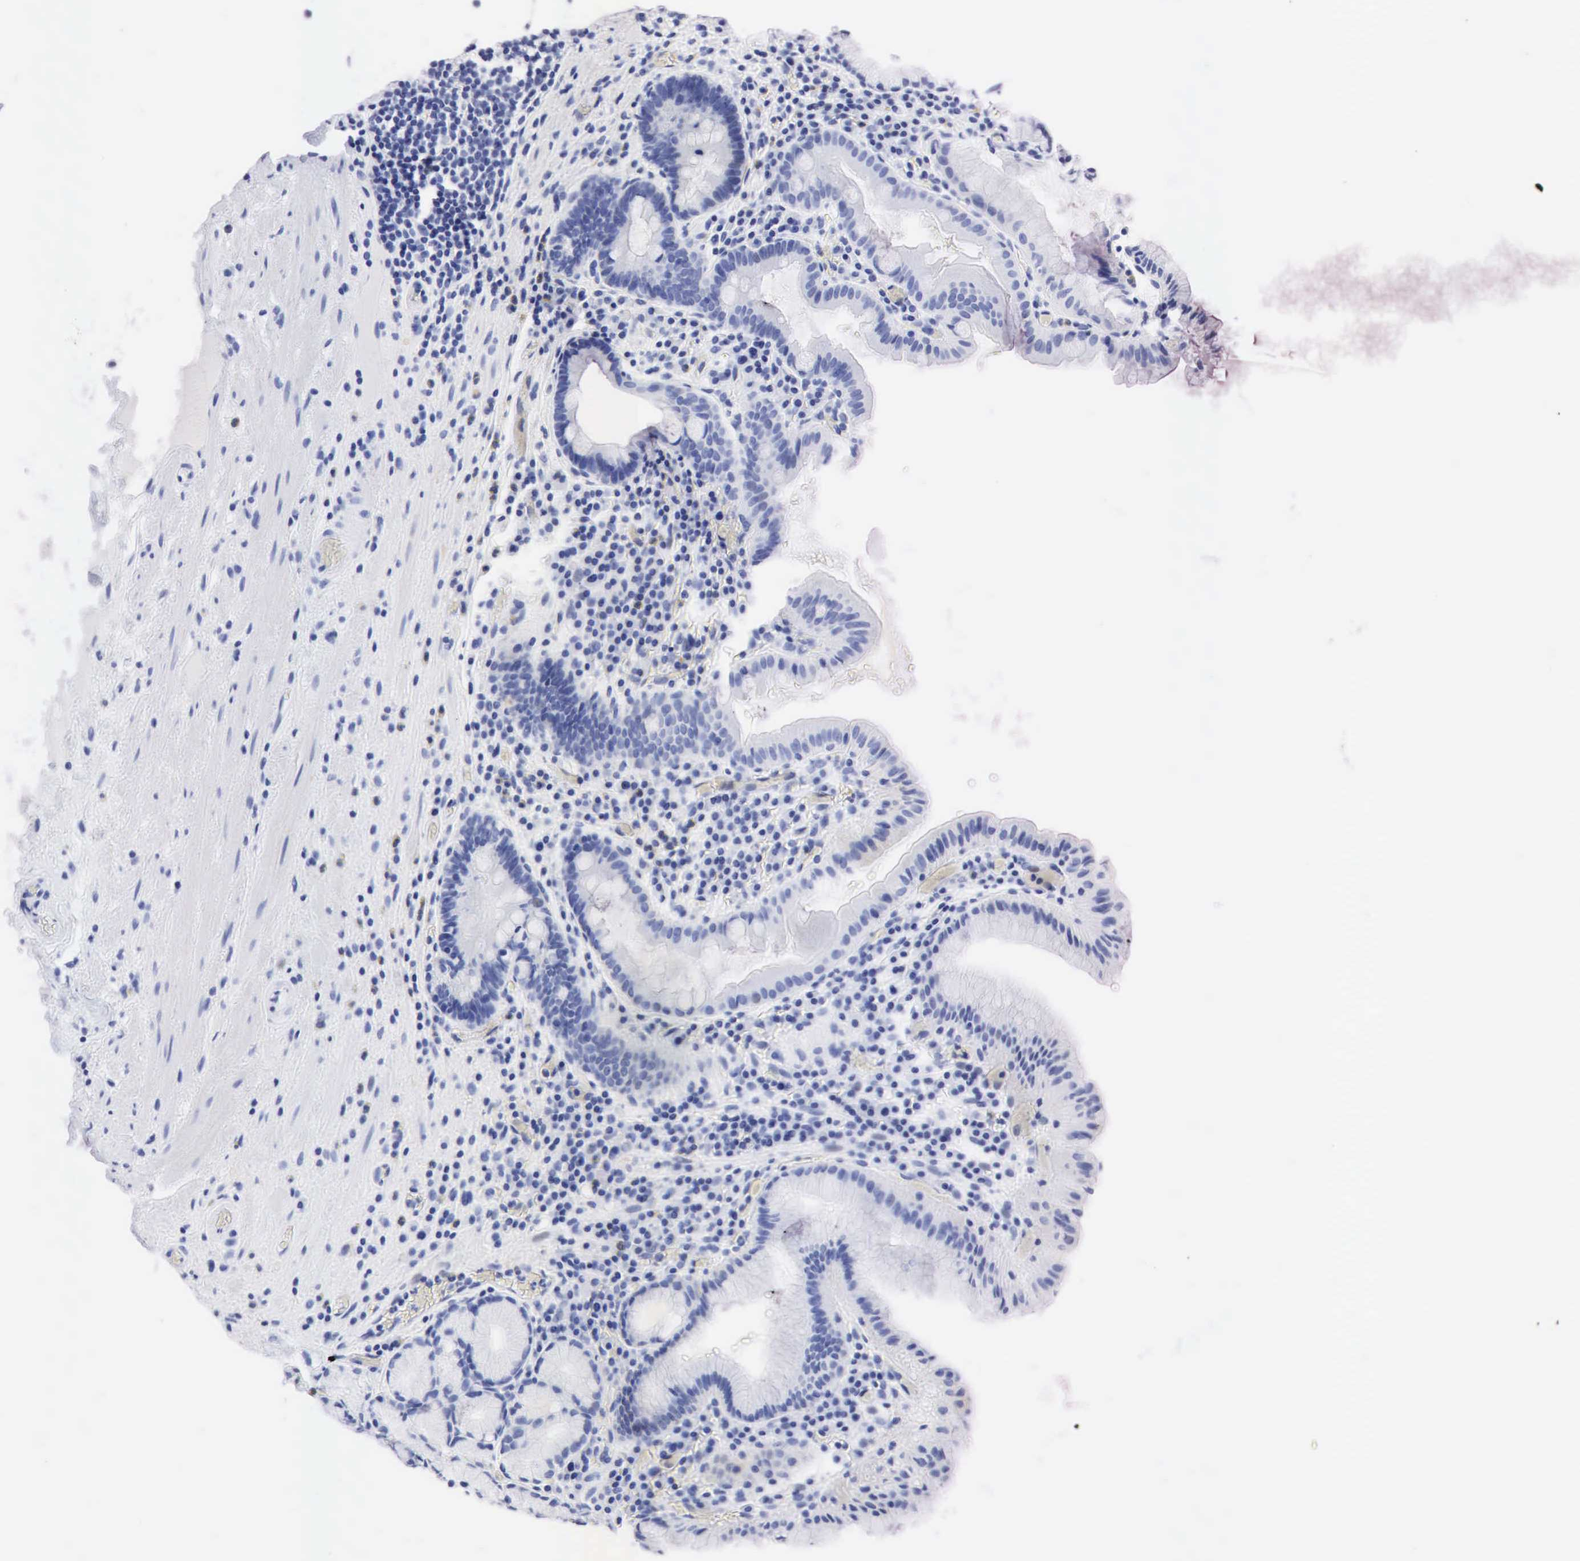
{"staining": {"intensity": "negative", "quantity": "none", "location": "none"}, "tissue": "stomach", "cell_type": "Glandular cells", "image_type": "normal", "snomed": [{"axis": "morphology", "description": "Normal tissue, NOS"}, {"axis": "topography", "description": "Stomach, lower"}, {"axis": "topography", "description": "Duodenum"}], "caption": "Histopathology image shows no protein expression in glandular cells of normal stomach. (DAB (3,3'-diaminobenzidine) immunohistochemistry (IHC) with hematoxylin counter stain).", "gene": "PTH", "patient": {"sex": "male", "age": 84}}